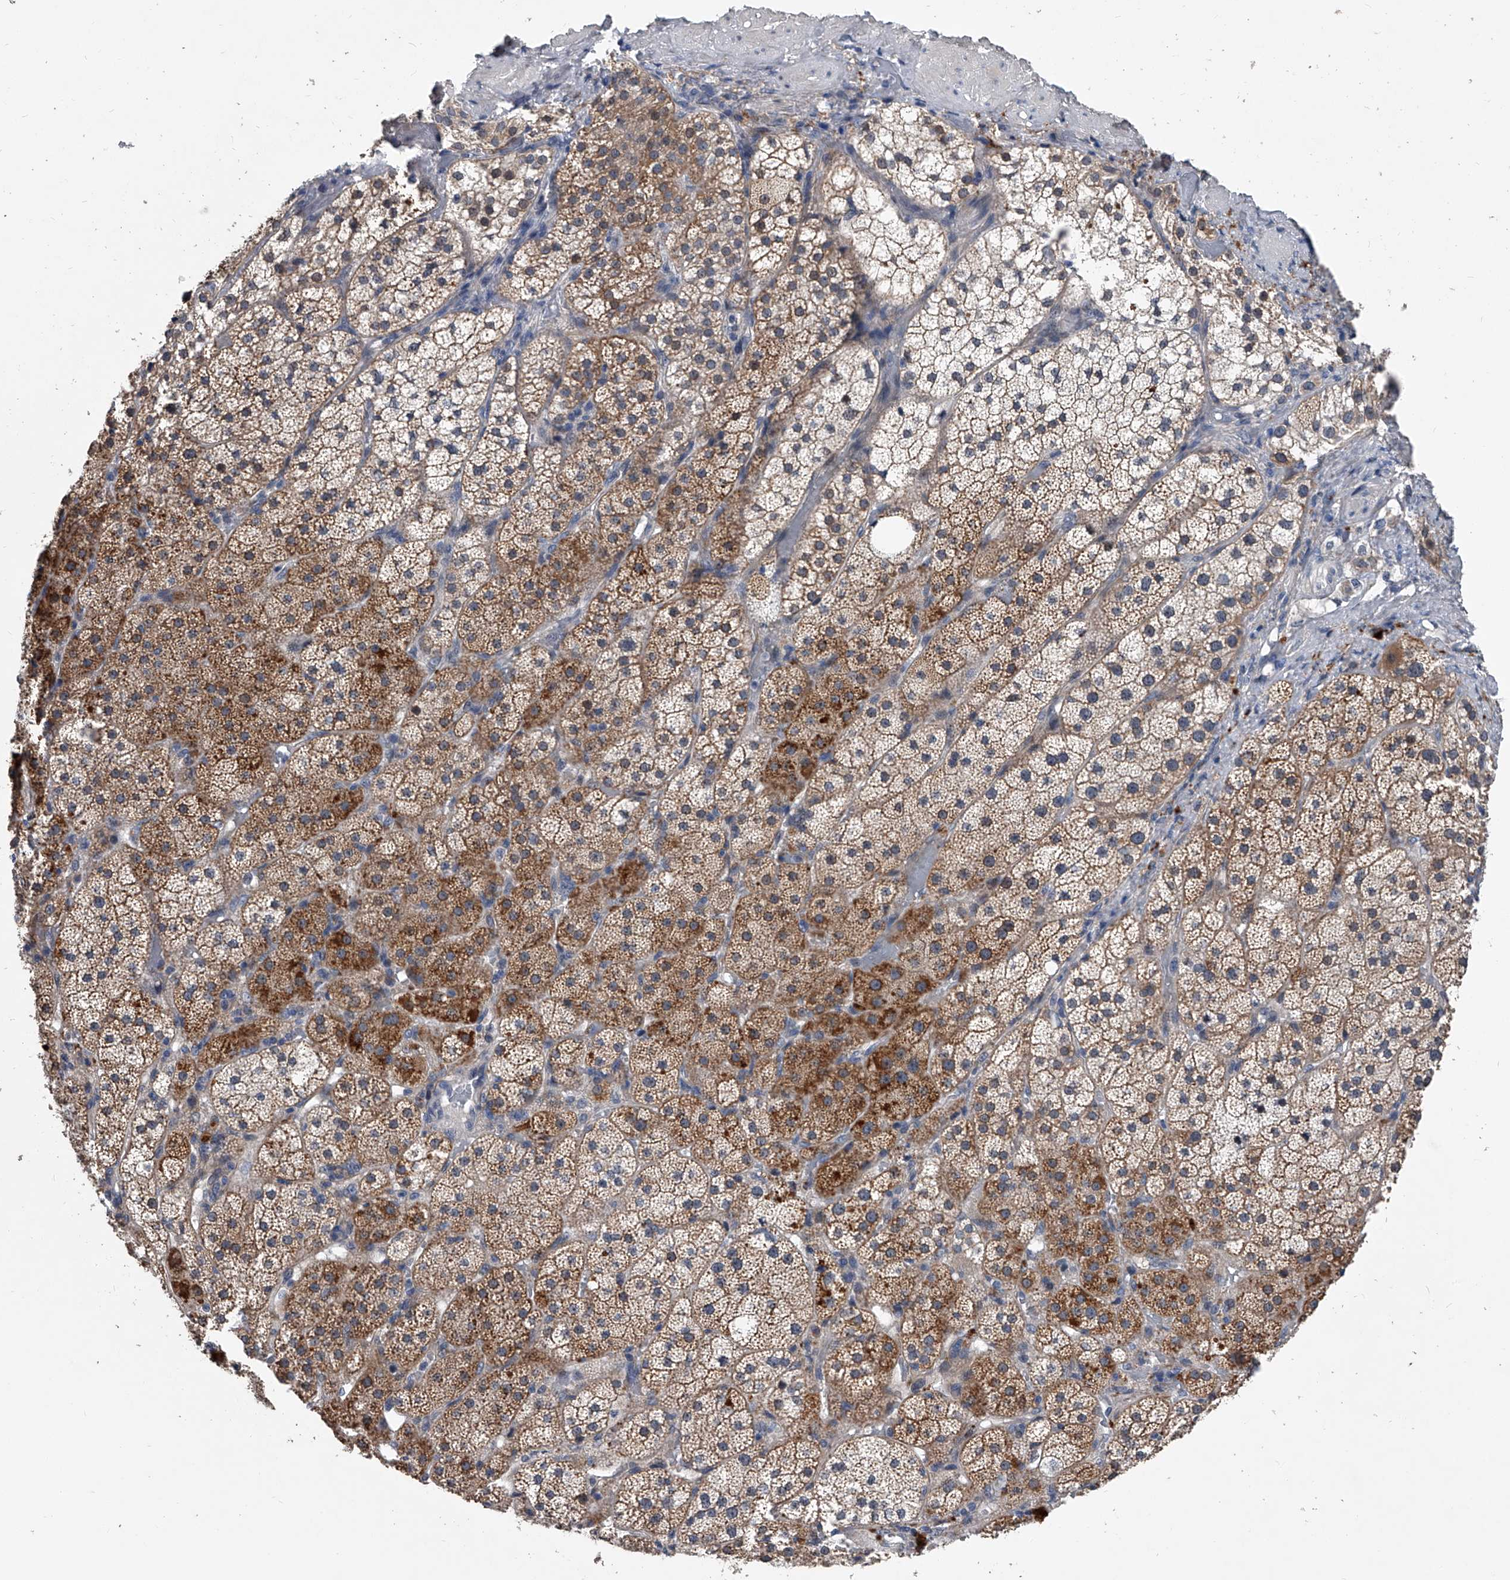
{"staining": {"intensity": "strong", "quantity": ">75%", "location": "cytoplasmic/membranous"}, "tissue": "adrenal gland", "cell_type": "Glandular cells", "image_type": "normal", "snomed": [{"axis": "morphology", "description": "Normal tissue, NOS"}, {"axis": "topography", "description": "Adrenal gland"}], "caption": "Immunohistochemical staining of benign adrenal gland reveals strong cytoplasmic/membranous protein staining in approximately >75% of glandular cells.", "gene": "PHACTR1", "patient": {"sex": "male", "age": 57}}